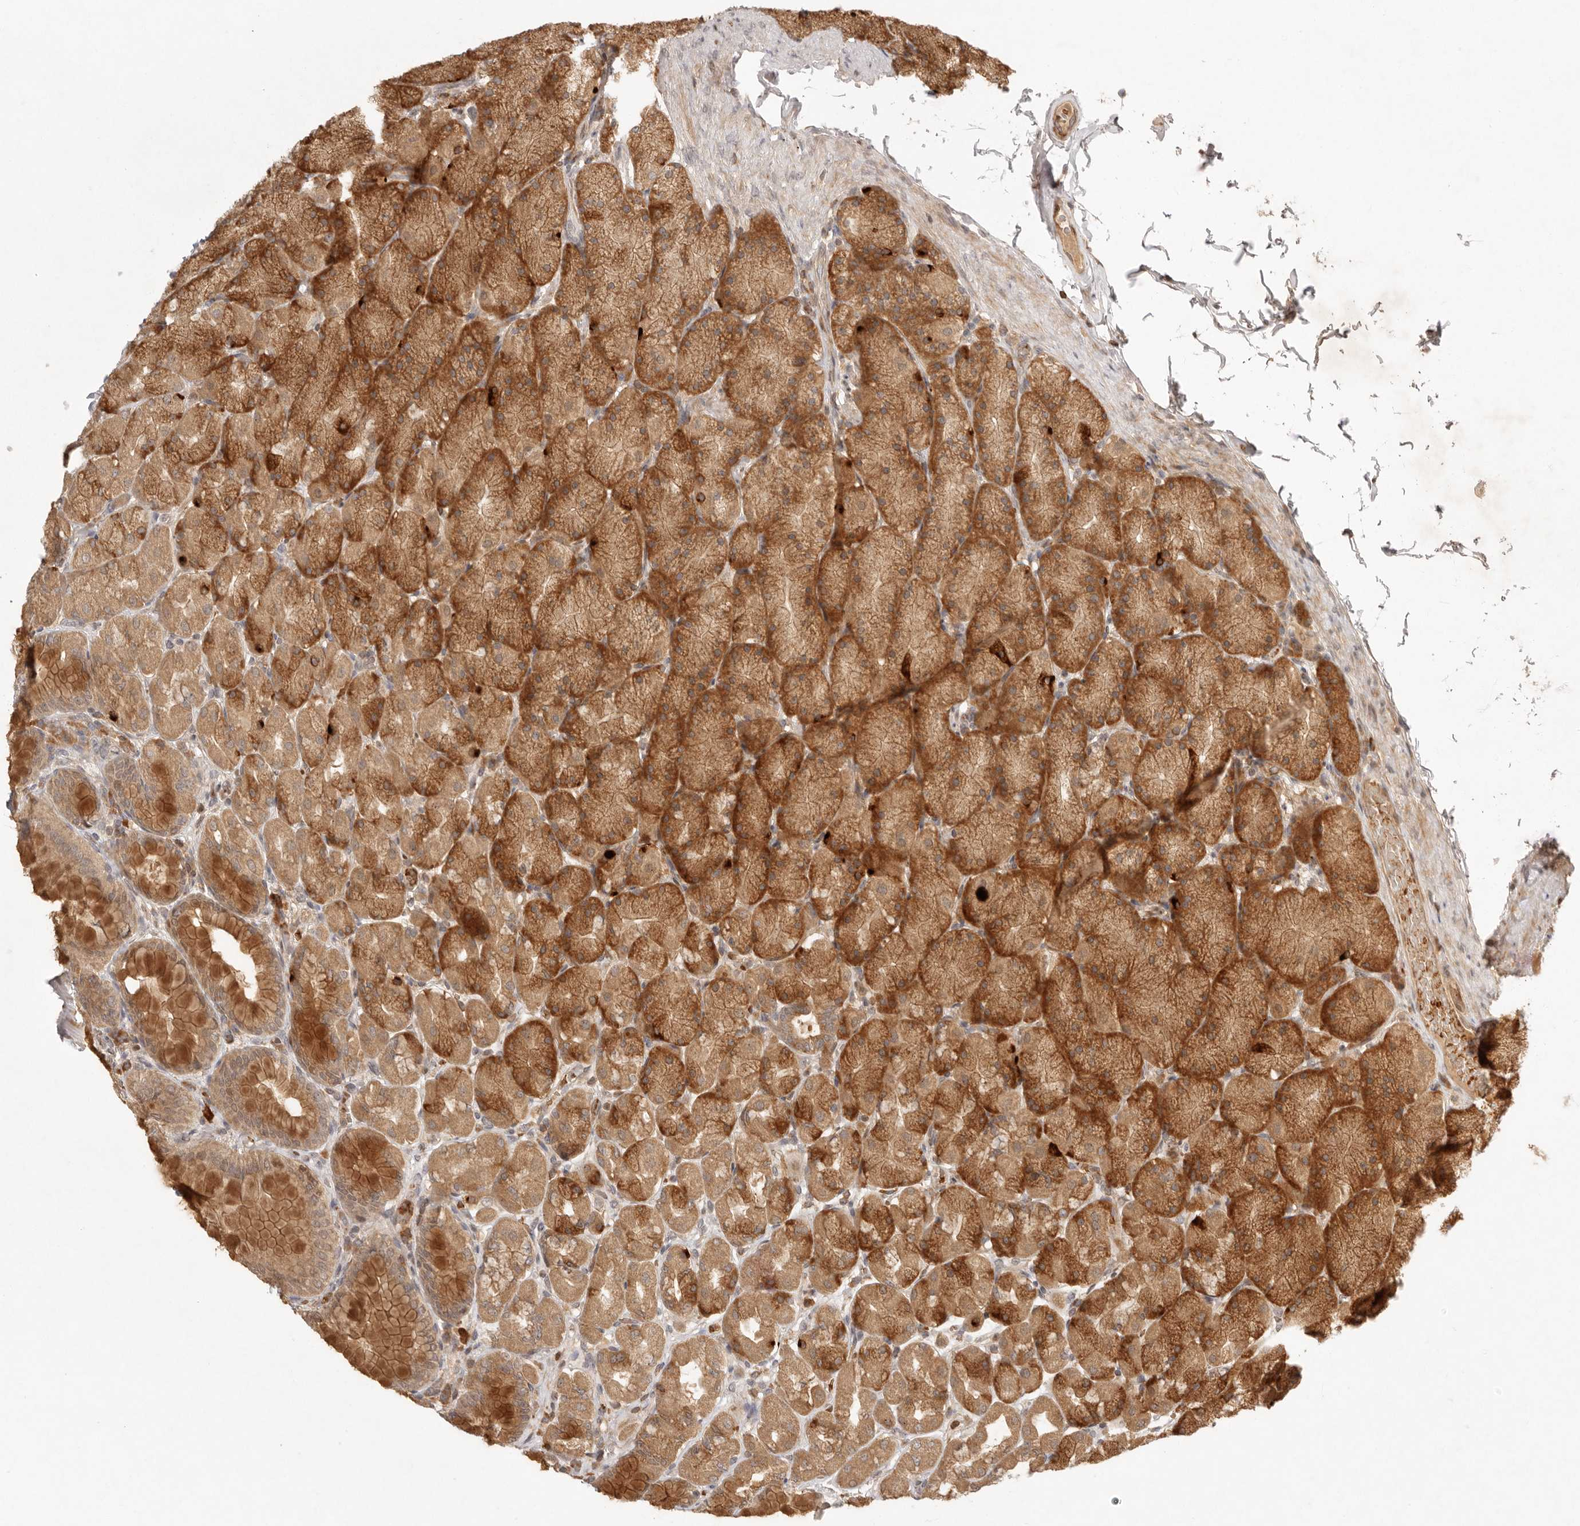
{"staining": {"intensity": "strong", "quantity": ">75%", "location": "cytoplasmic/membranous"}, "tissue": "stomach", "cell_type": "Glandular cells", "image_type": "normal", "snomed": [{"axis": "morphology", "description": "Normal tissue, NOS"}, {"axis": "topography", "description": "Stomach, upper"}], "caption": "Strong cytoplasmic/membranous staining is identified in approximately >75% of glandular cells in benign stomach. The staining is performed using DAB brown chromogen to label protein expression. The nuclei are counter-stained blue using hematoxylin.", "gene": "AHDC1", "patient": {"sex": "female", "age": 56}}